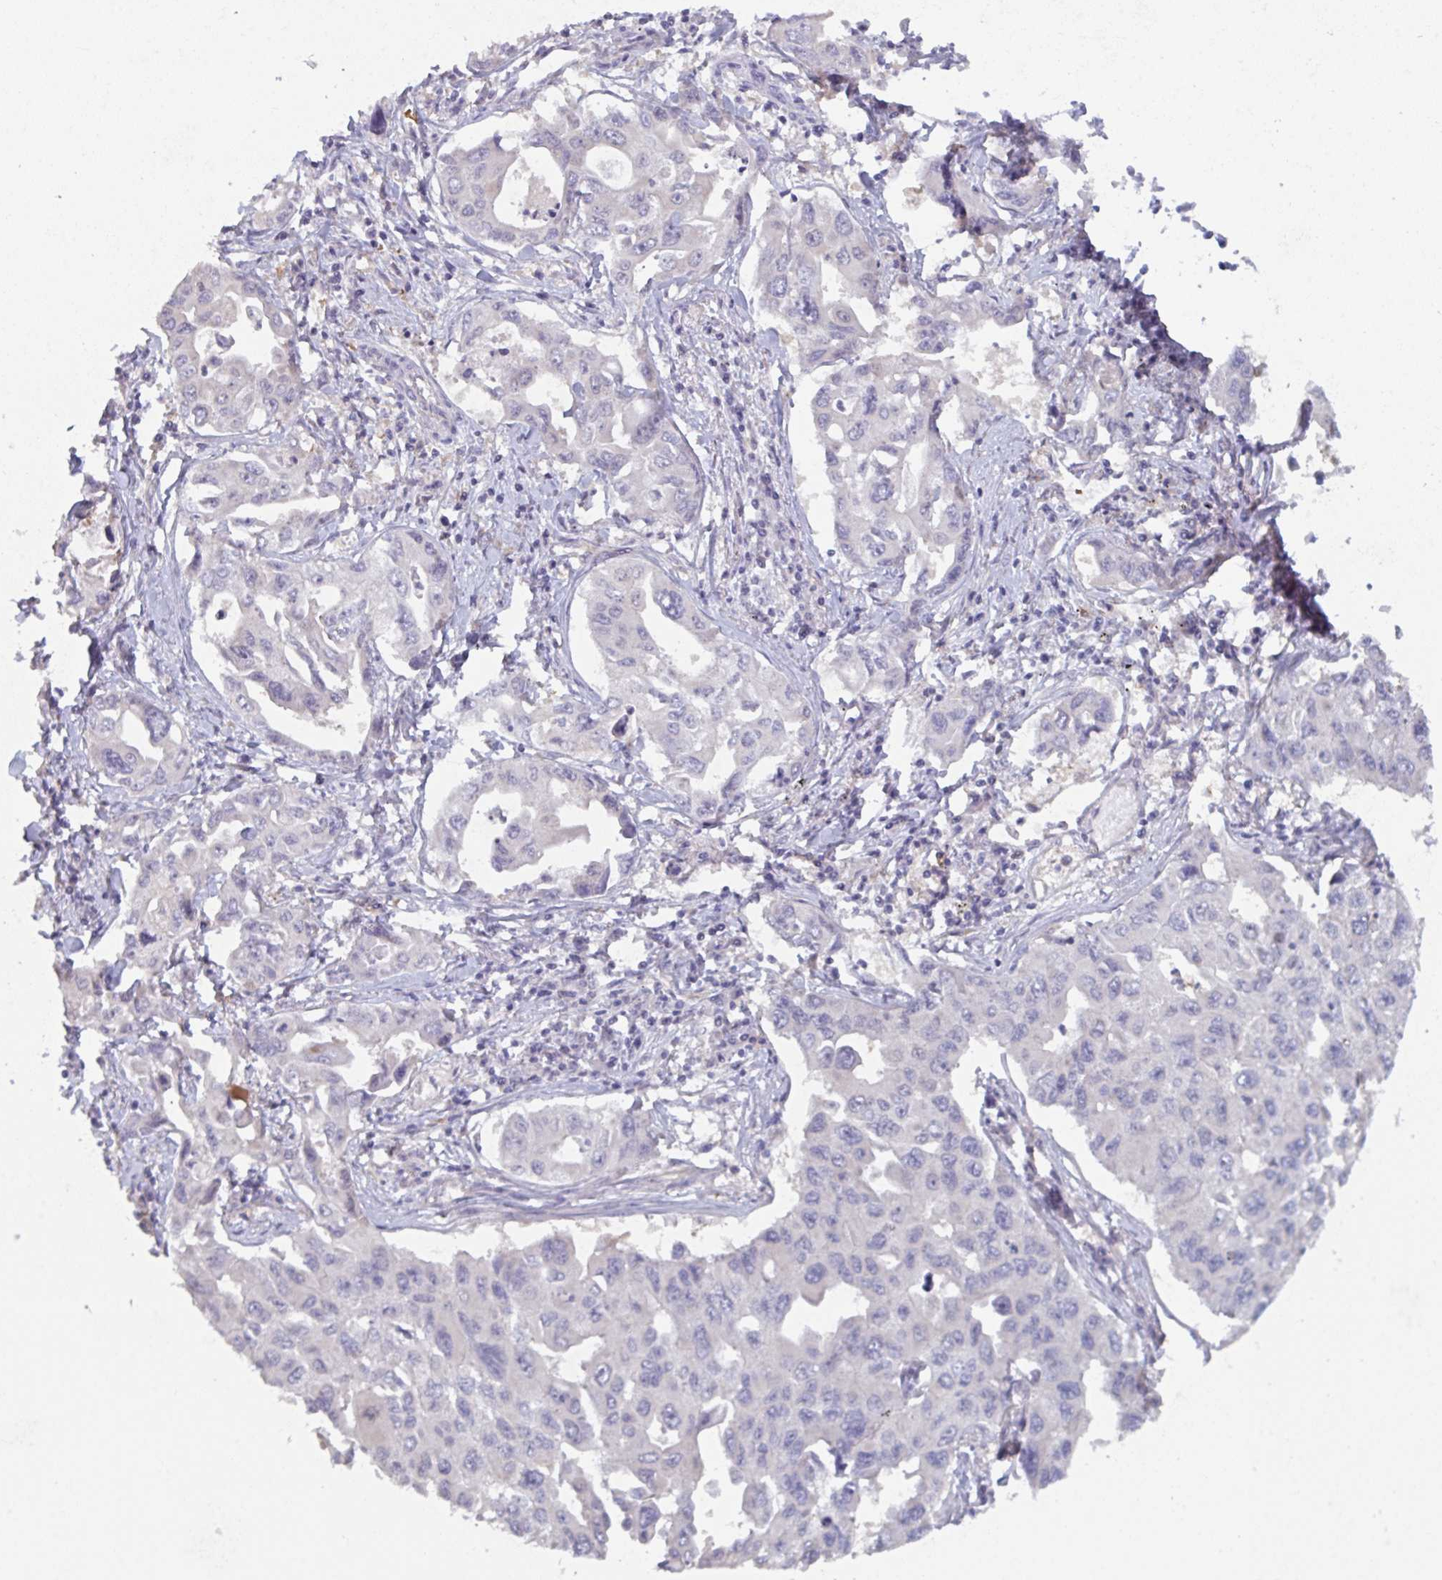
{"staining": {"intensity": "negative", "quantity": "none", "location": "none"}, "tissue": "lung cancer", "cell_type": "Tumor cells", "image_type": "cancer", "snomed": [{"axis": "morphology", "description": "Adenocarcinoma, NOS"}, {"axis": "topography", "description": "Lung"}], "caption": "An IHC image of lung cancer is shown. There is no staining in tumor cells of lung cancer.", "gene": "PTPRD", "patient": {"sex": "male", "age": 64}}